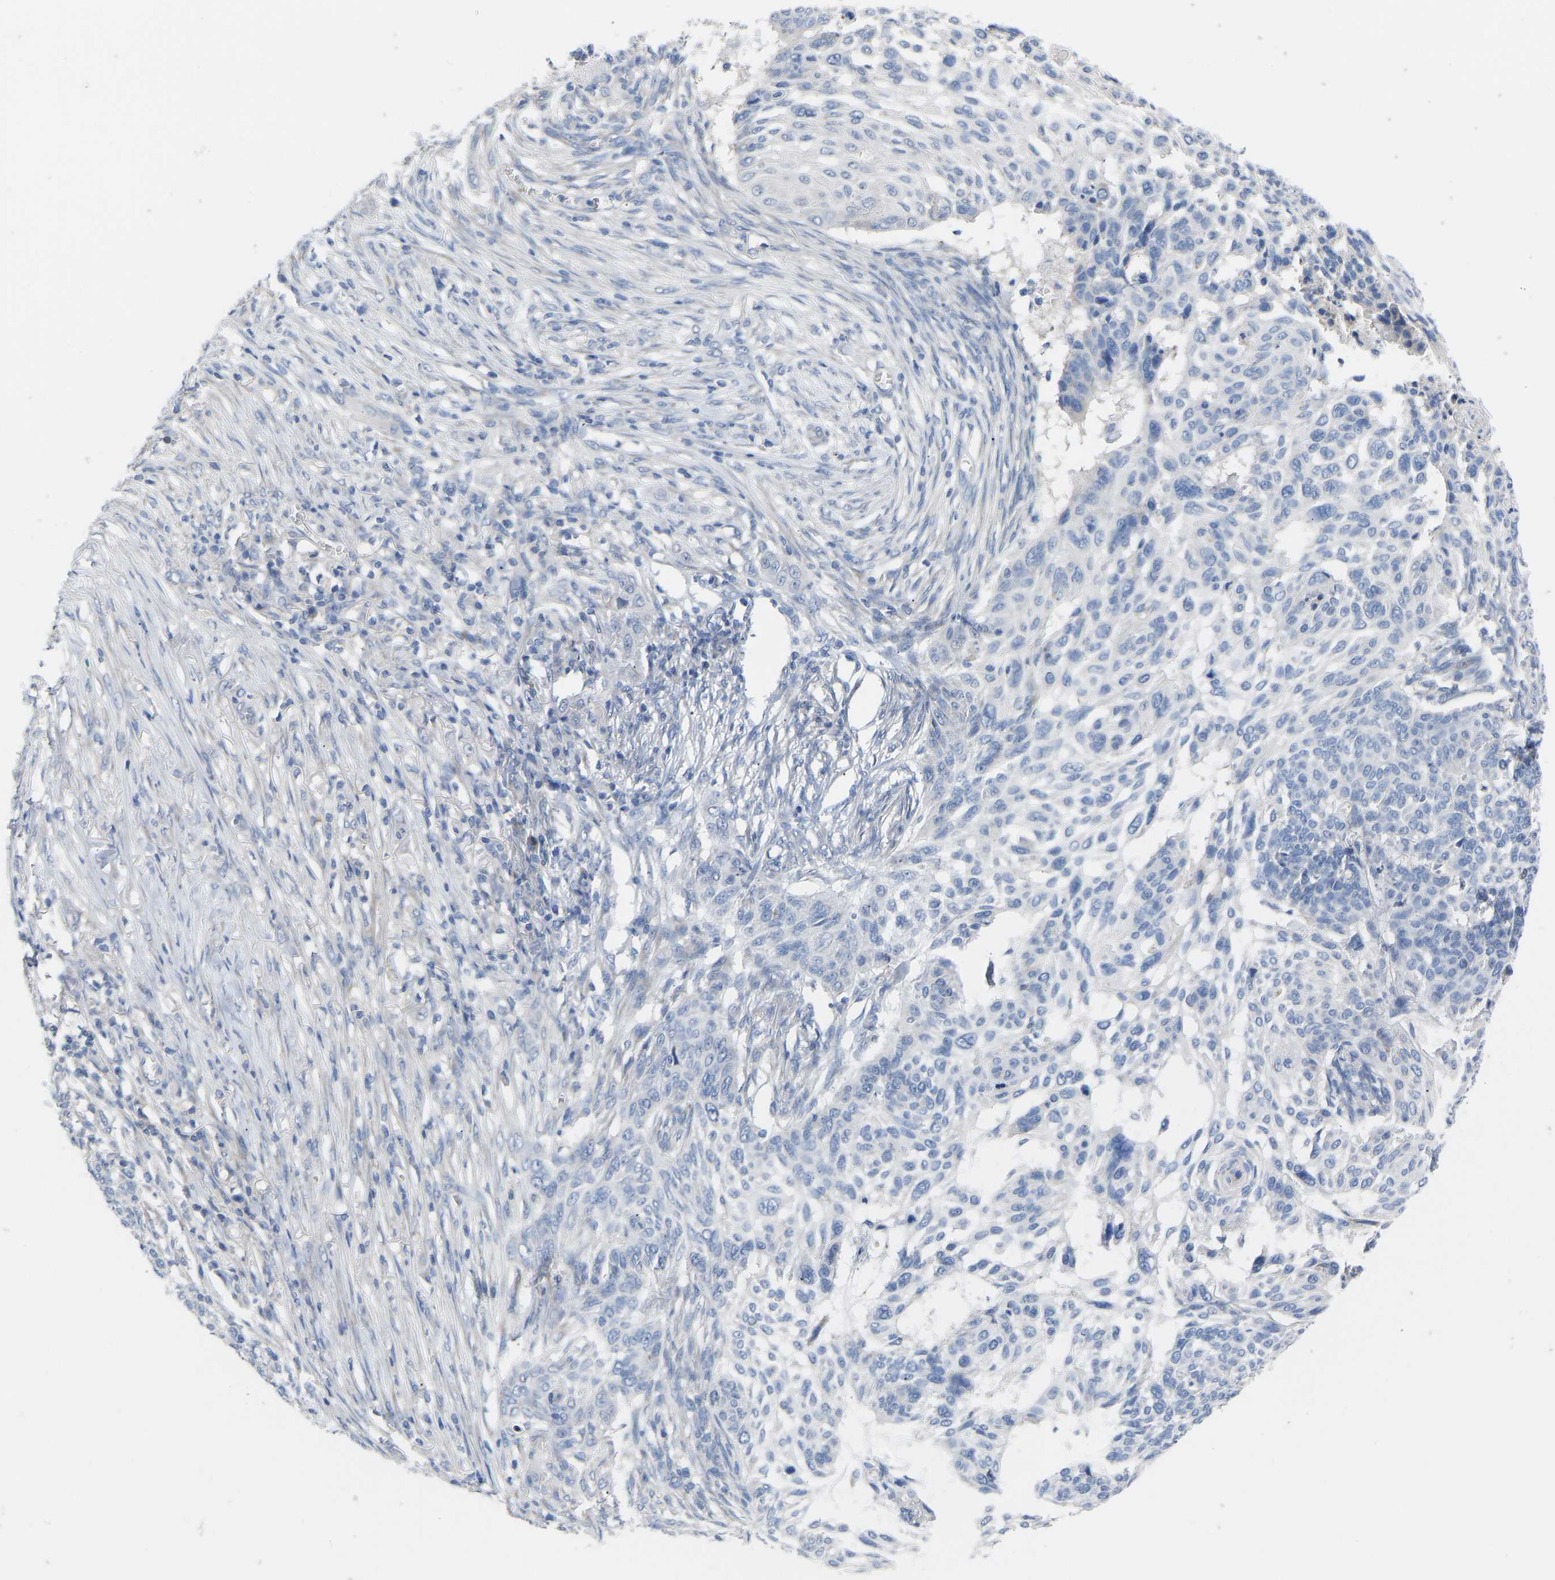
{"staining": {"intensity": "negative", "quantity": "none", "location": "none"}, "tissue": "skin cancer", "cell_type": "Tumor cells", "image_type": "cancer", "snomed": [{"axis": "morphology", "description": "Basal cell carcinoma"}, {"axis": "topography", "description": "Skin"}], "caption": "This is an IHC micrograph of skin cancer (basal cell carcinoma). There is no positivity in tumor cells.", "gene": "OLIG2", "patient": {"sex": "male", "age": 85}}